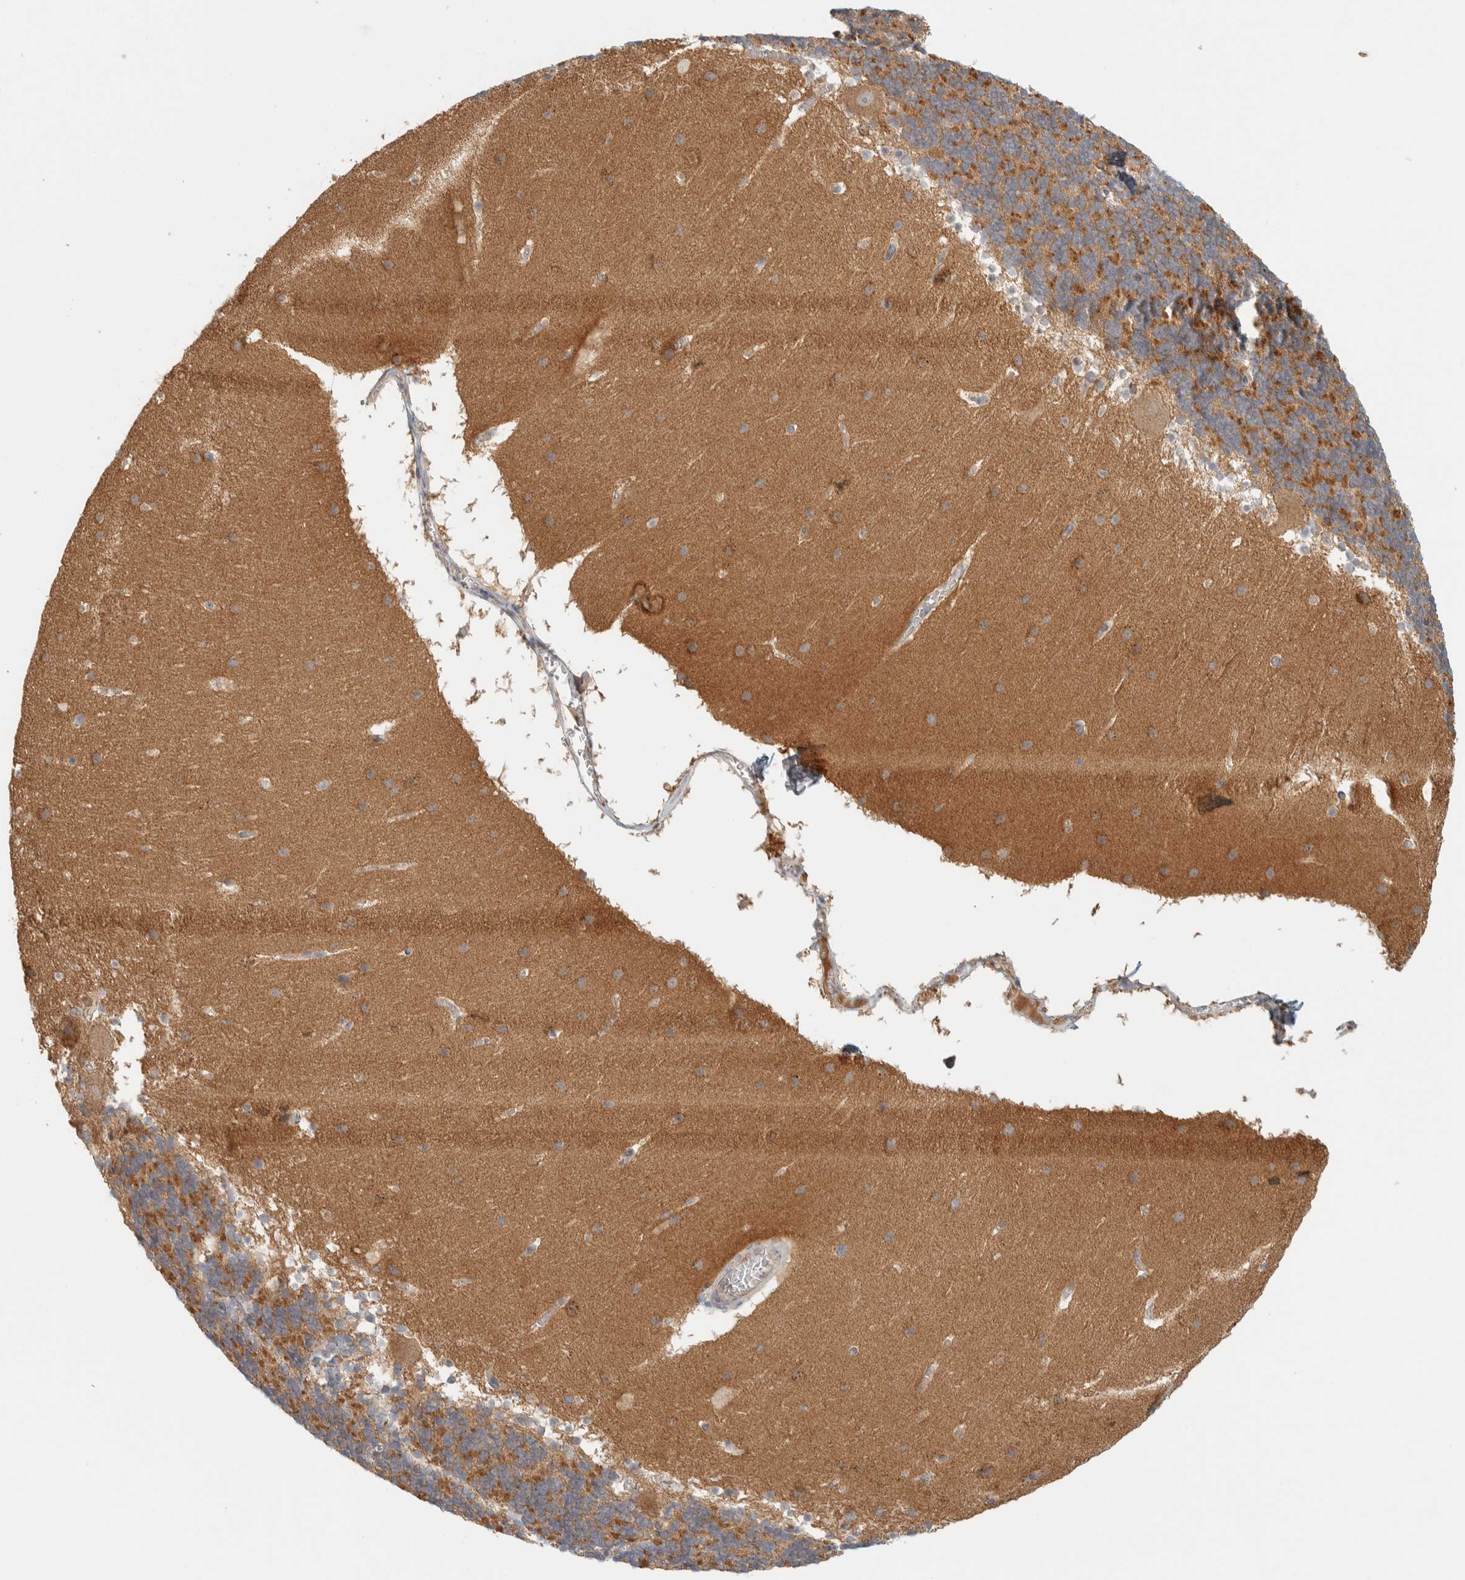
{"staining": {"intensity": "moderate", "quantity": ">75%", "location": "cytoplasmic/membranous"}, "tissue": "cerebellum", "cell_type": "Cells in granular layer", "image_type": "normal", "snomed": [{"axis": "morphology", "description": "Normal tissue, NOS"}, {"axis": "topography", "description": "Cerebellum"}], "caption": "Immunohistochemistry micrograph of benign human cerebellum stained for a protein (brown), which displays medium levels of moderate cytoplasmic/membranous expression in about >75% of cells in granular layer.", "gene": "FAM167A", "patient": {"sex": "male", "age": 45}}